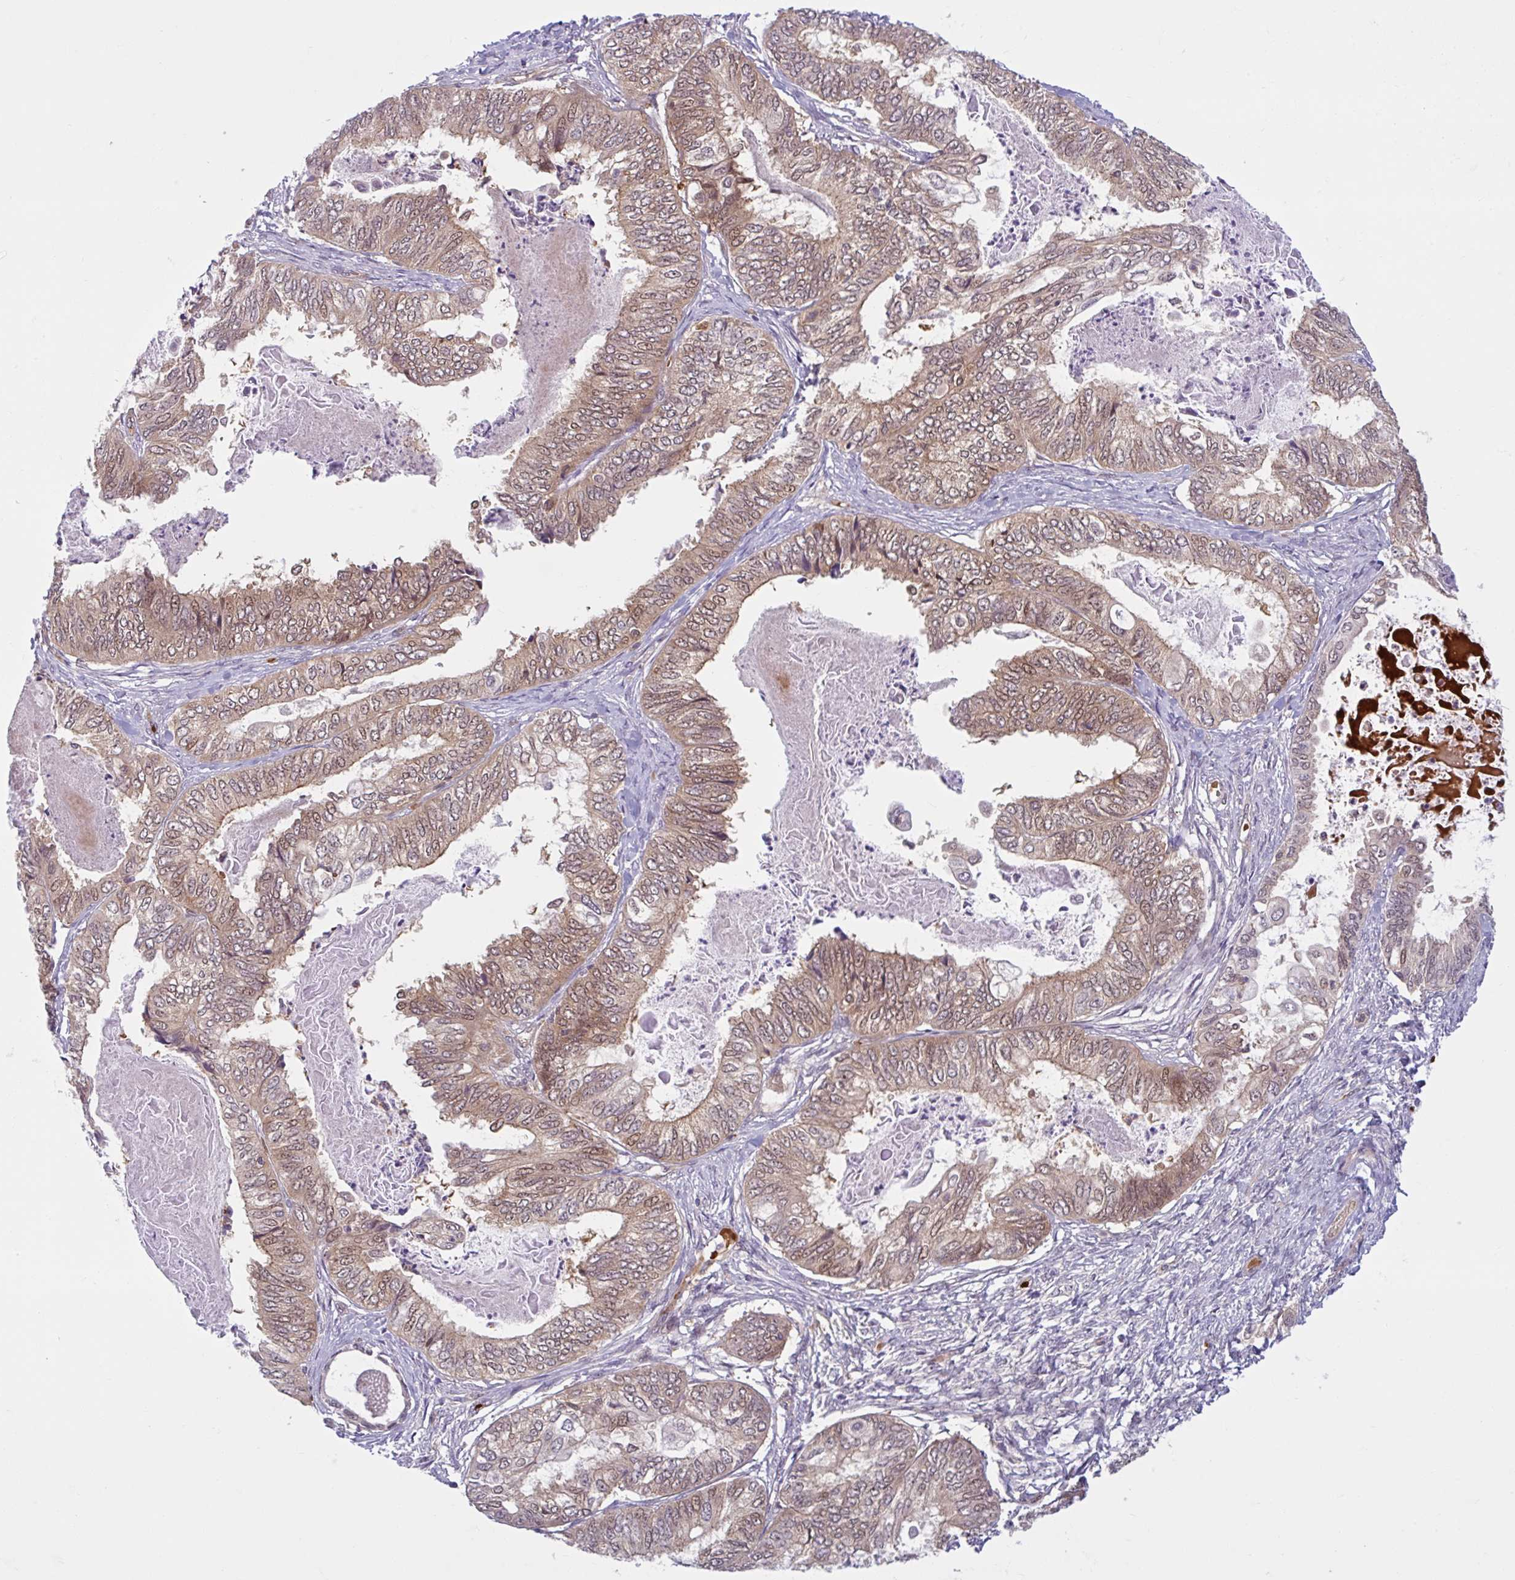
{"staining": {"intensity": "moderate", "quantity": ">75%", "location": "cytoplasmic/membranous,nuclear"}, "tissue": "ovarian cancer", "cell_type": "Tumor cells", "image_type": "cancer", "snomed": [{"axis": "morphology", "description": "Carcinoma, endometroid"}, {"axis": "topography", "description": "Ovary"}], "caption": "High-power microscopy captured an immunohistochemistry photomicrograph of ovarian cancer (endometroid carcinoma), revealing moderate cytoplasmic/membranous and nuclear positivity in approximately >75% of tumor cells.", "gene": "HMBS", "patient": {"sex": "female", "age": 70}}